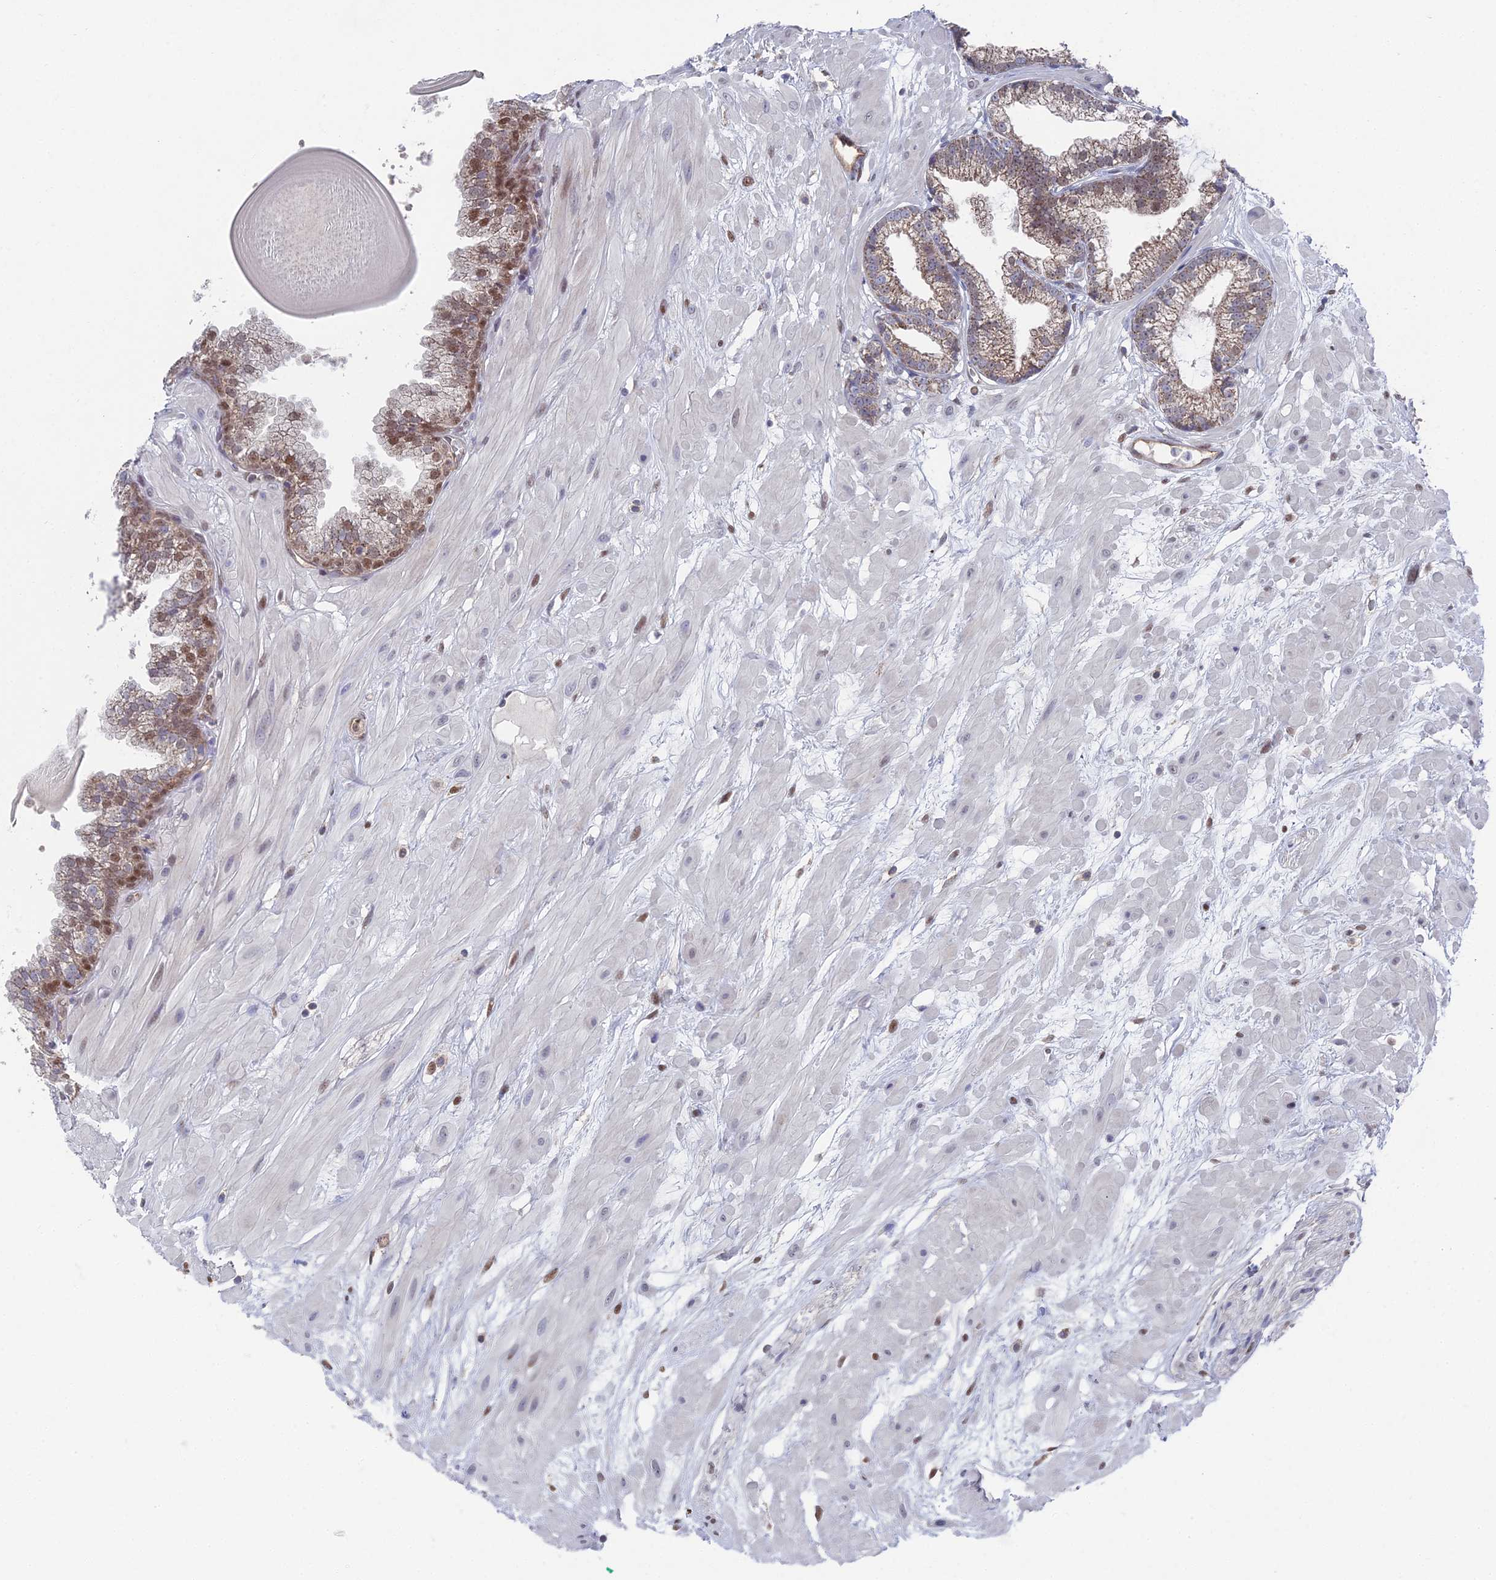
{"staining": {"intensity": "weak", "quantity": "<25%", "location": "cytoplasmic/membranous"}, "tissue": "prostate cancer", "cell_type": "Tumor cells", "image_type": "cancer", "snomed": [{"axis": "morphology", "description": "Adenocarcinoma, Low grade"}, {"axis": "topography", "description": "Prostate"}], "caption": "Immunohistochemical staining of human adenocarcinoma (low-grade) (prostate) displays no significant staining in tumor cells.", "gene": "UNC5D", "patient": {"sex": "male", "age": 64}}